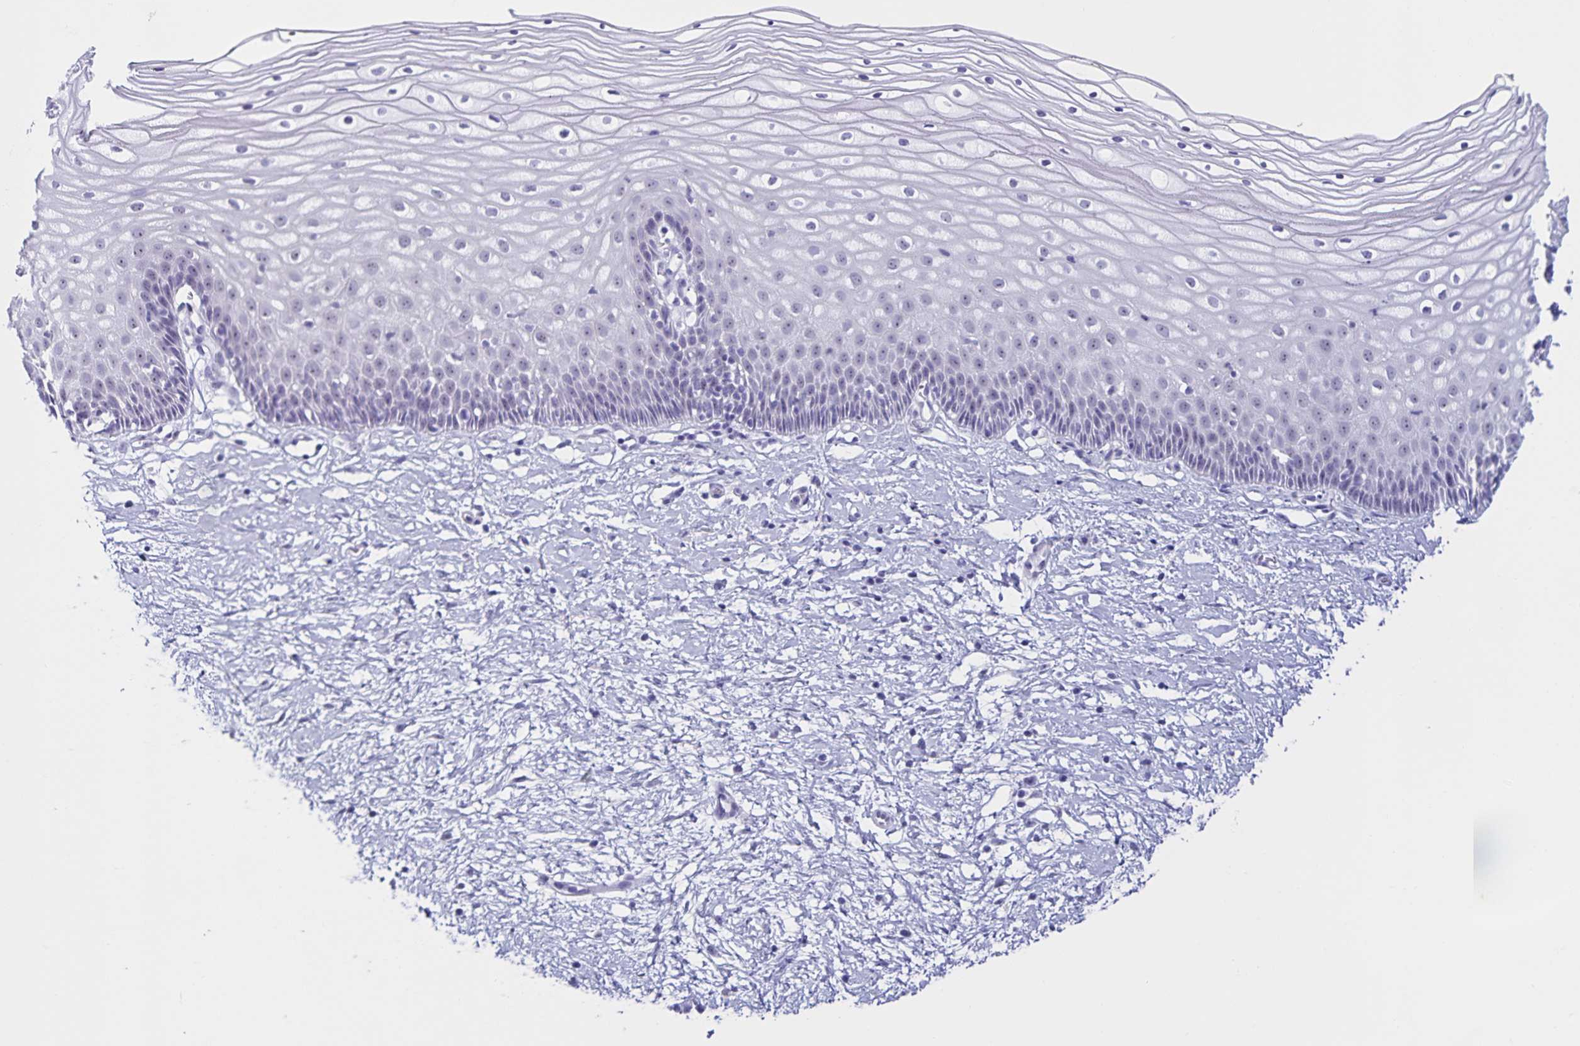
{"staining": {"intensity": "negative", "quantity": "none", "location": "none"}, "tissue": "cervix", "cell_type": "Glandular cells", "image_type": "normal", "snomed": [{"axis": "morphology", "description": "Normal tissue, NOS"}, {"axis": "topography", "description": "Cervix"}], "caption": "DAB immunohistochemical staining of benign human cervix reveals no significant staining in glandular cells. (DAB immunohistochemistry (IHC) with hematoxylin counter stain).", "gene": "FAM170A", "patient": {"sex": "female", "age": 36}}